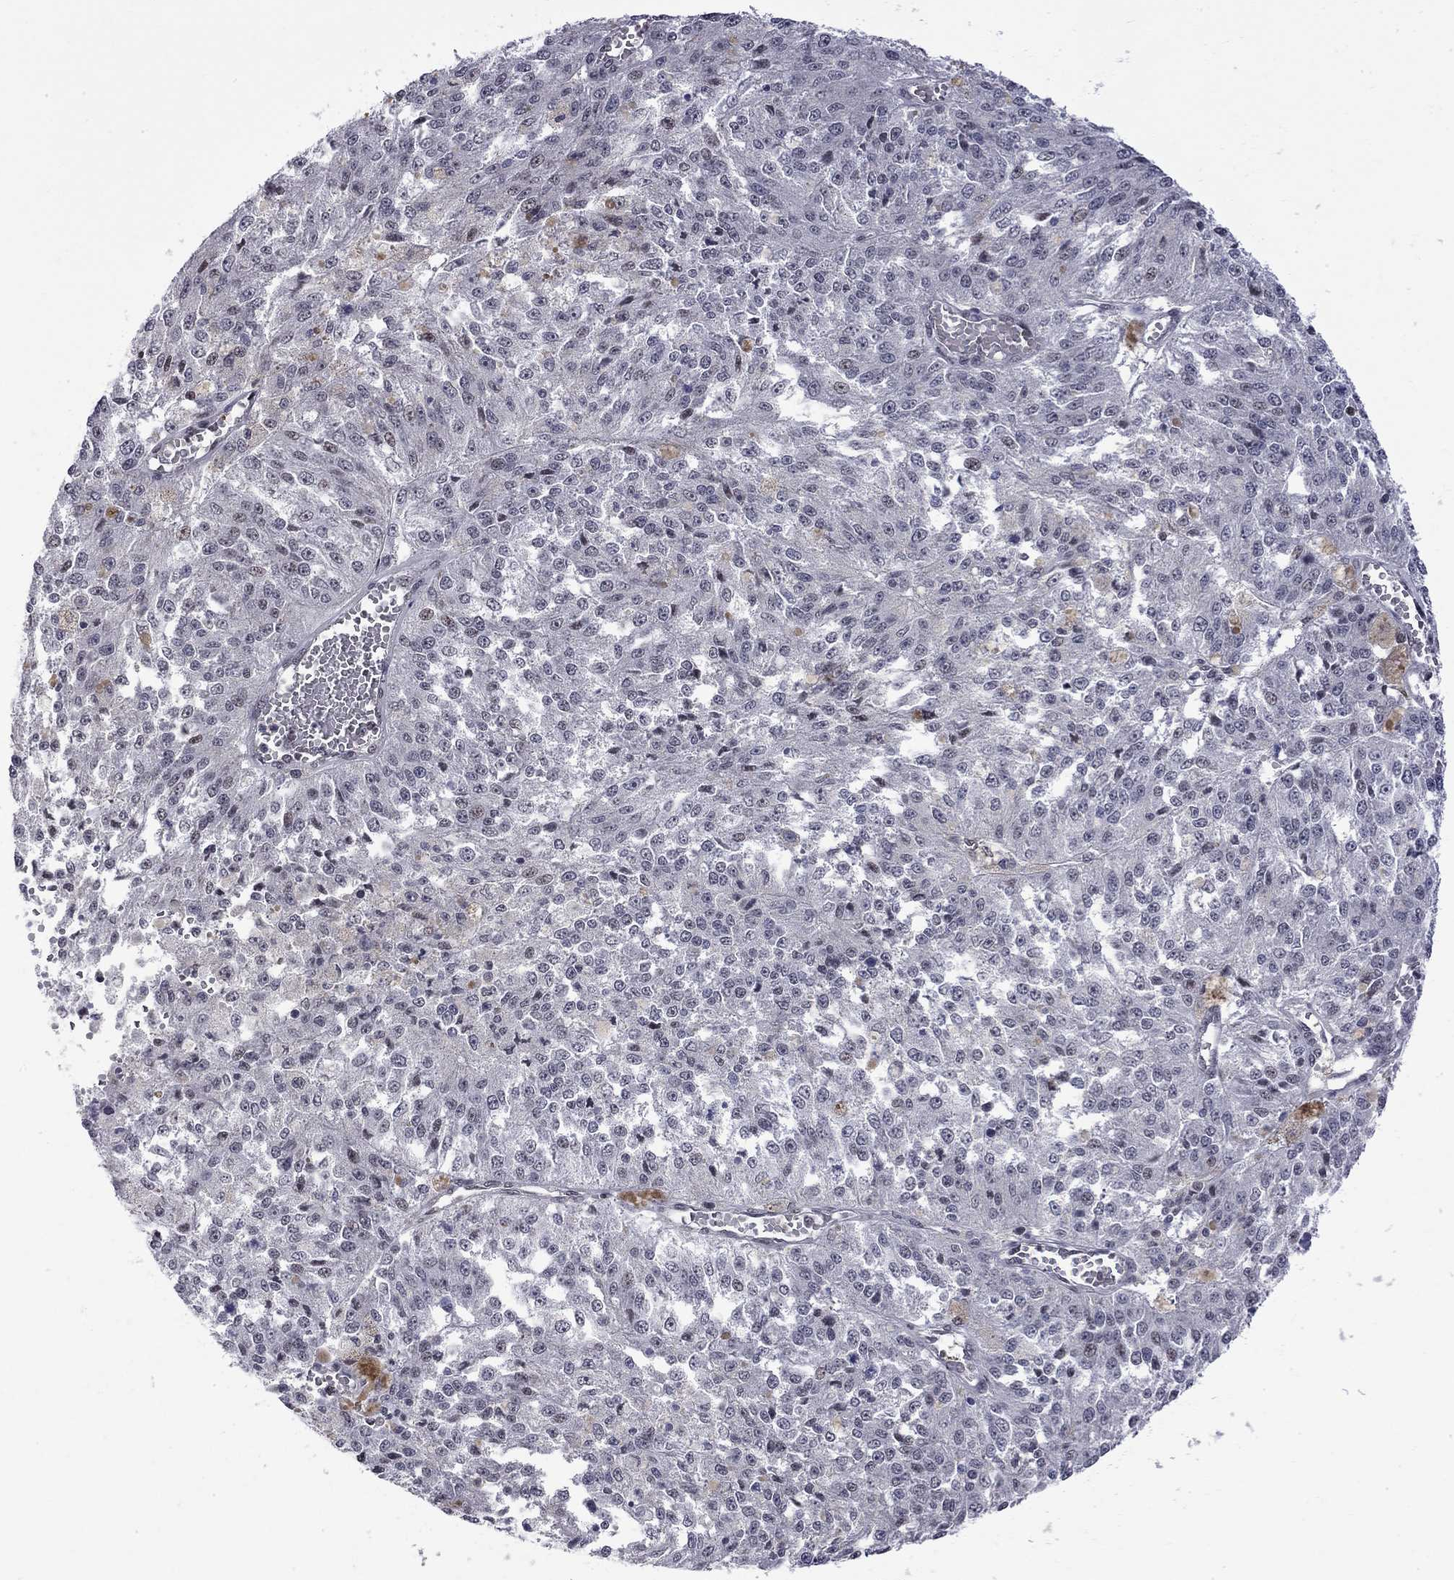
{"staining": {"intensity": "weak", "quantity": "<25%", "location": "nuclear"}, "tissue": "melanoma", "cell_type": "Tumor cells", "image_type": "cancer", "snomed": [{"axis": "morphology", "description": "Malignant melanoma, Metastatic site"}, {"axis": "topography", "description": "Lymph node"}], "caption": "High magnification brightfield microscopy of malignant melanoma (metastatic site) stained with DAB (brown) and counterstained with hematoxylin (blue): tumor cells show no significant positivity. The staining is performed using DAB (3,3'-diaminobenzidine) brown chromogen with nuclei counter-stained in using hematoxylin.", "gene": "RFWD3", "patient": {"sex": "female", "age": 64}}